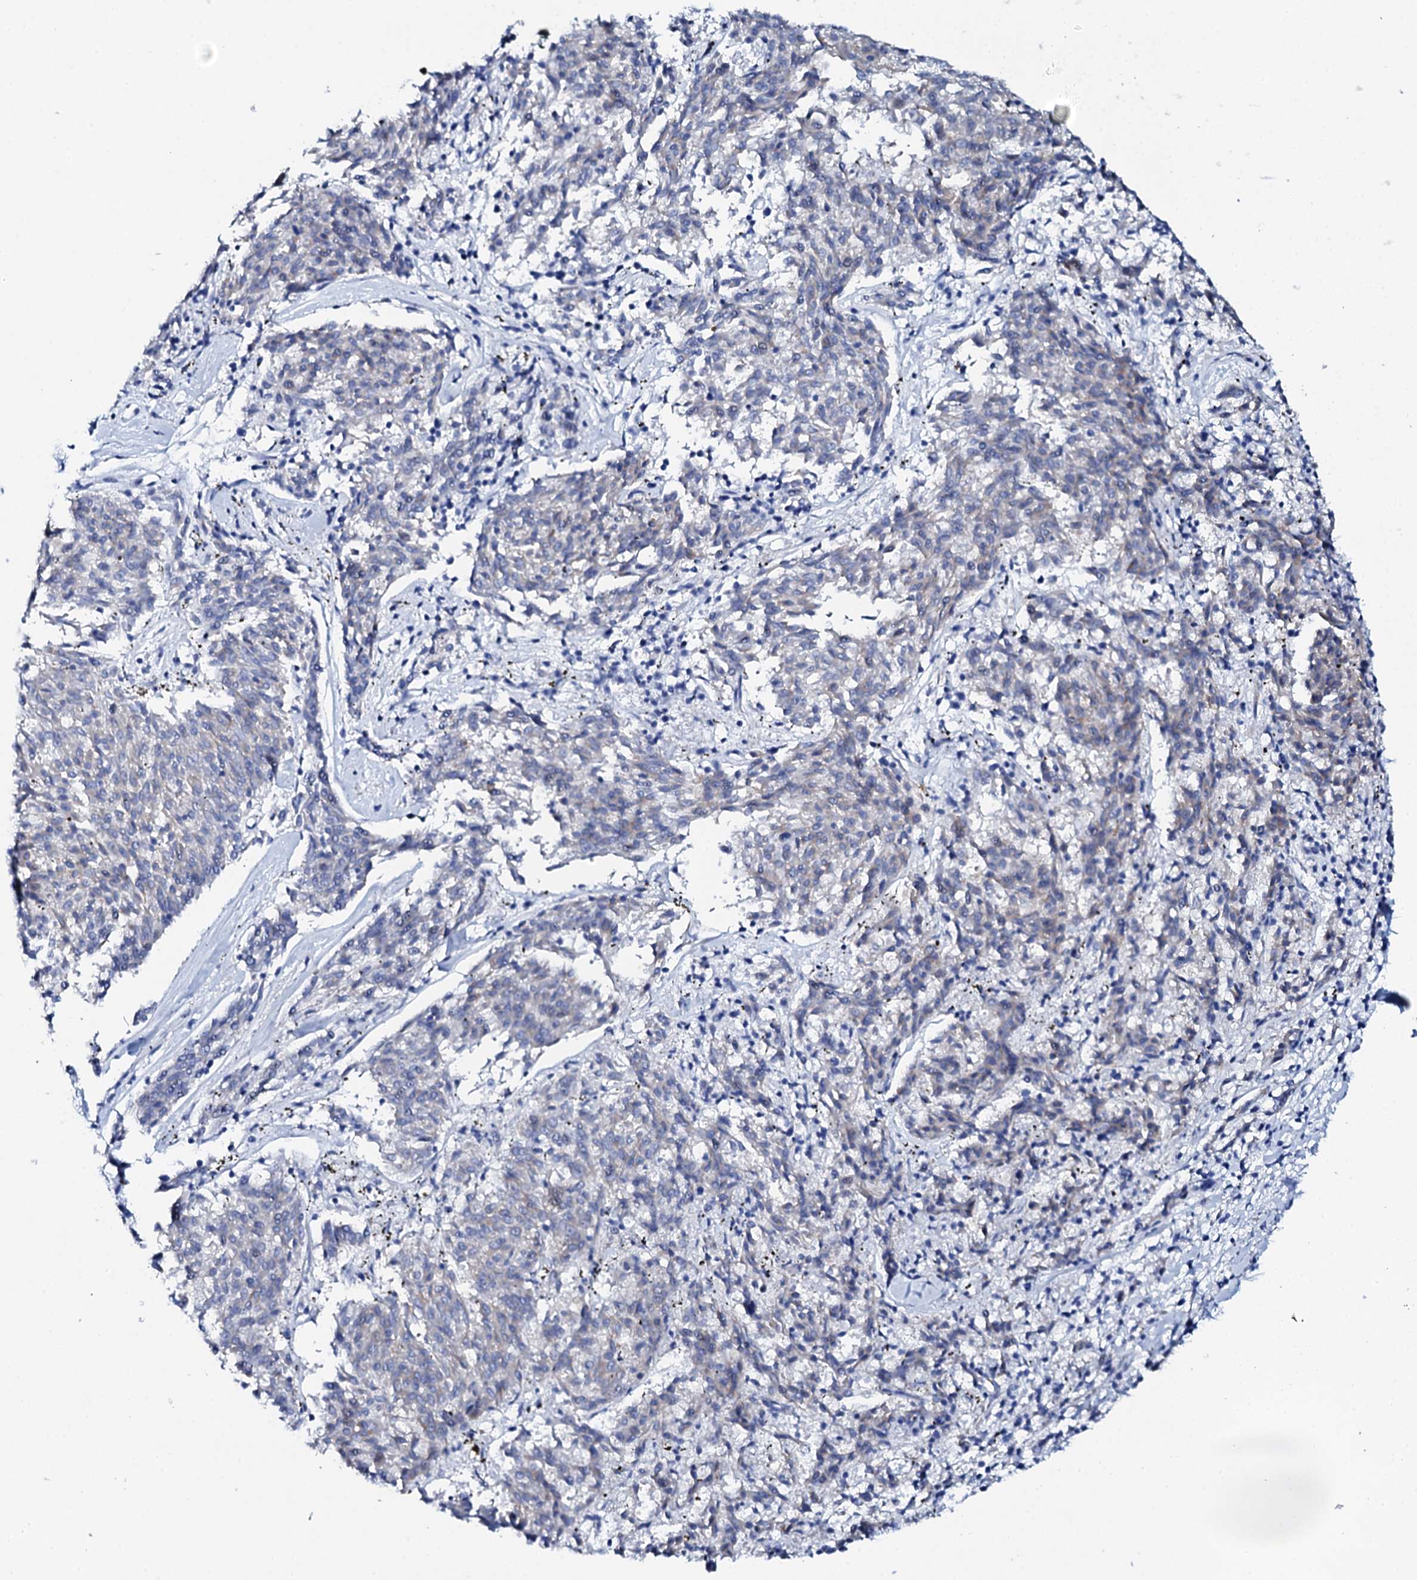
{"staining": {"intensity": "negative", "quantity": "none", "location": "none"}, "tissue": "melanoma", "cell_type": "Tumor cells", "image_type": "cancer", "snomed": [{"axis": "morphology", "description": "Malignant melanoma, NOS"}, {"axis": "topography", "description": "Skin"}], "caption": "Immunohistochemistry (IHC) of human malignant melanoma exhibits no expression in tumor cells.", "gene": "NUDT13", "patient": {"sex": "female", "age": 72}}